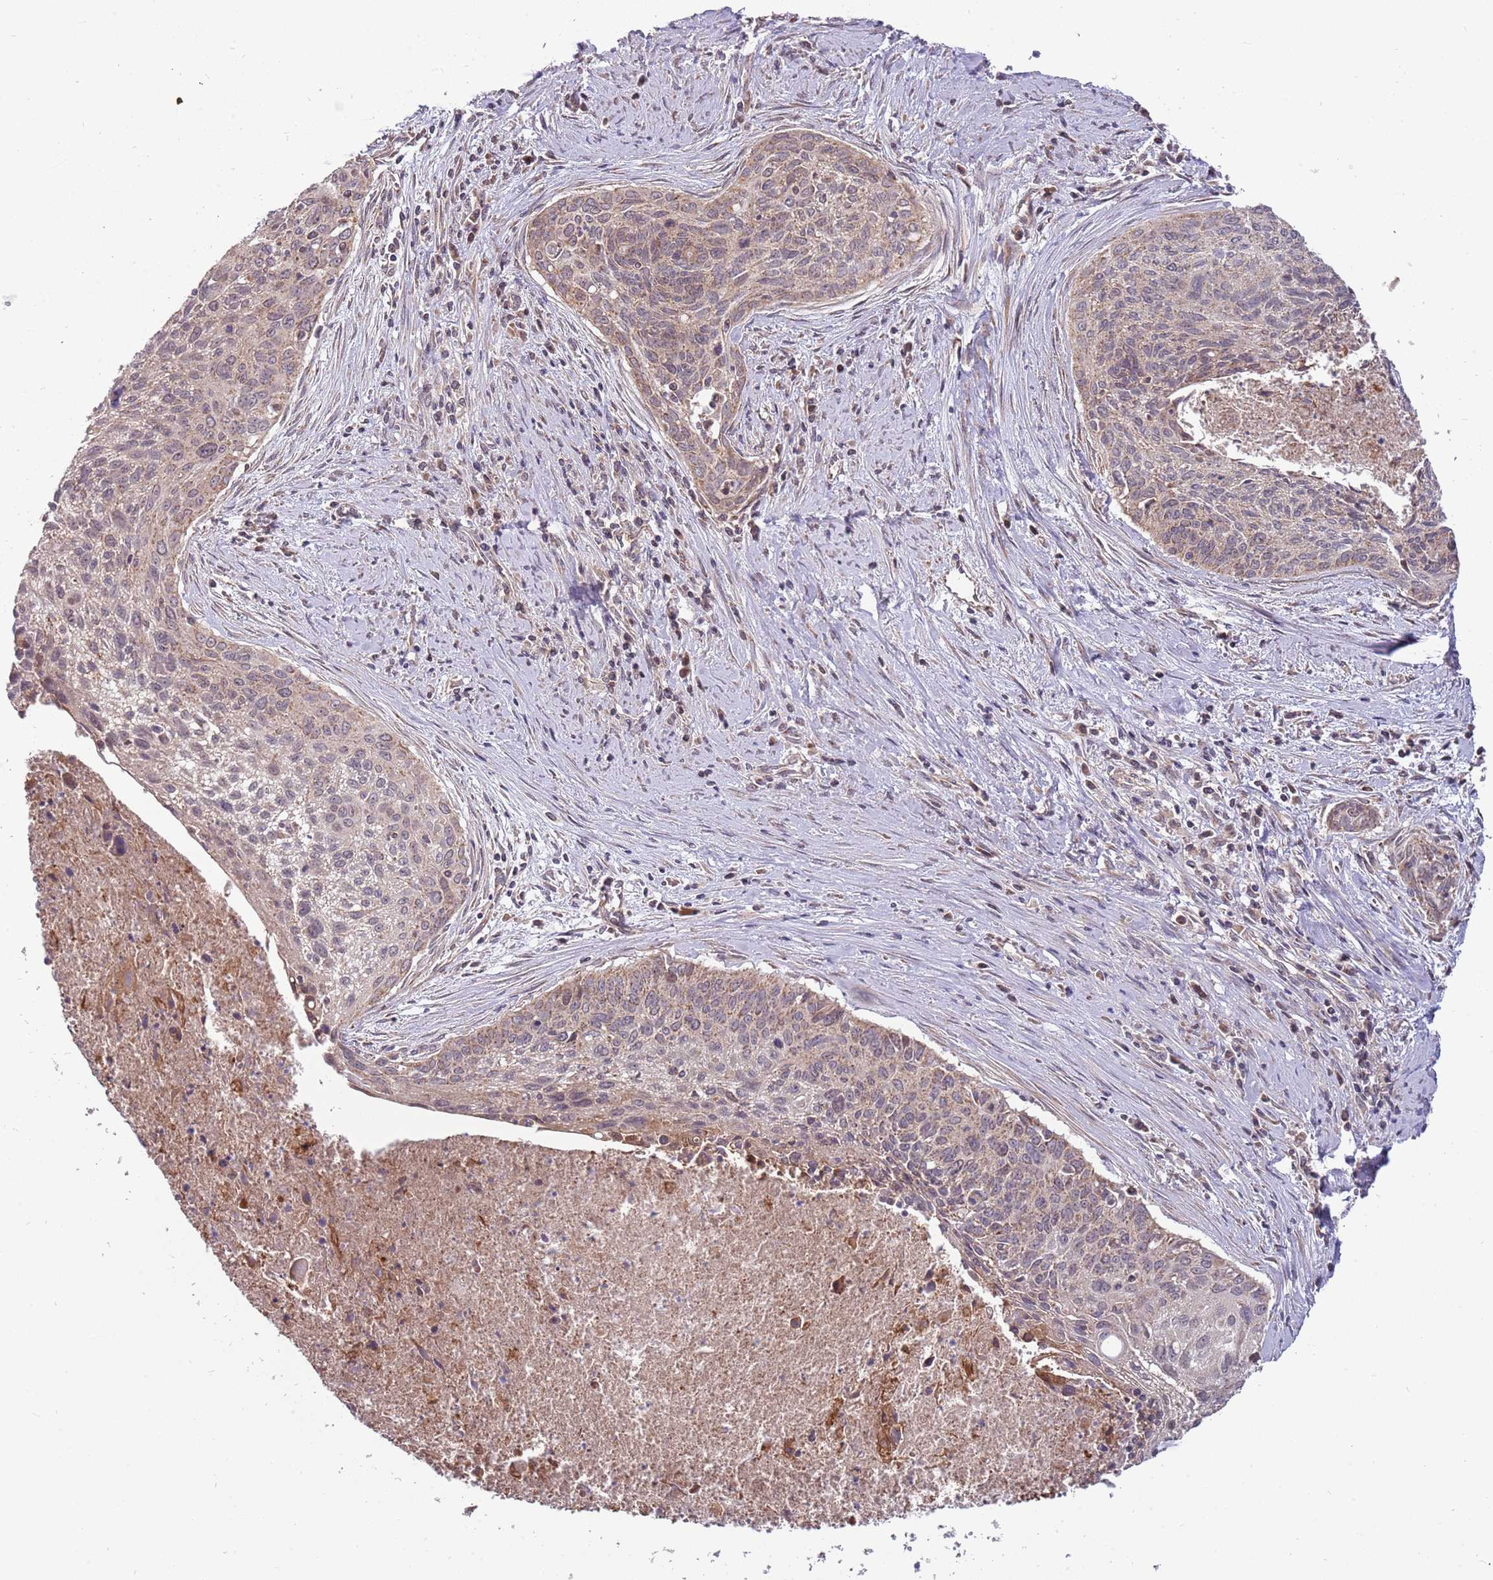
{"staining": {"intensity": "weak", "quantity": "25%-75%", "location": "cytoplasmic/membranous"}, "tissue": "cervical cancer", "cell_type": "Tumor cells", "image_type": "cancer", "snomed": [{"axis": "morphology", "description": "Squamous cell carcinoma, NOS"}, {"axis": "topography", "description": "Cervix"}], "caption": "Weak cytoplasmic/membranous positivity for a protein is seen in approximately 25%-75% of tumor cells of cervical cancer (squamous cell carcinoma) using immunohistochemistry.", "gene": "RNF181", "patient": {"sex": "female", "age": 55}}